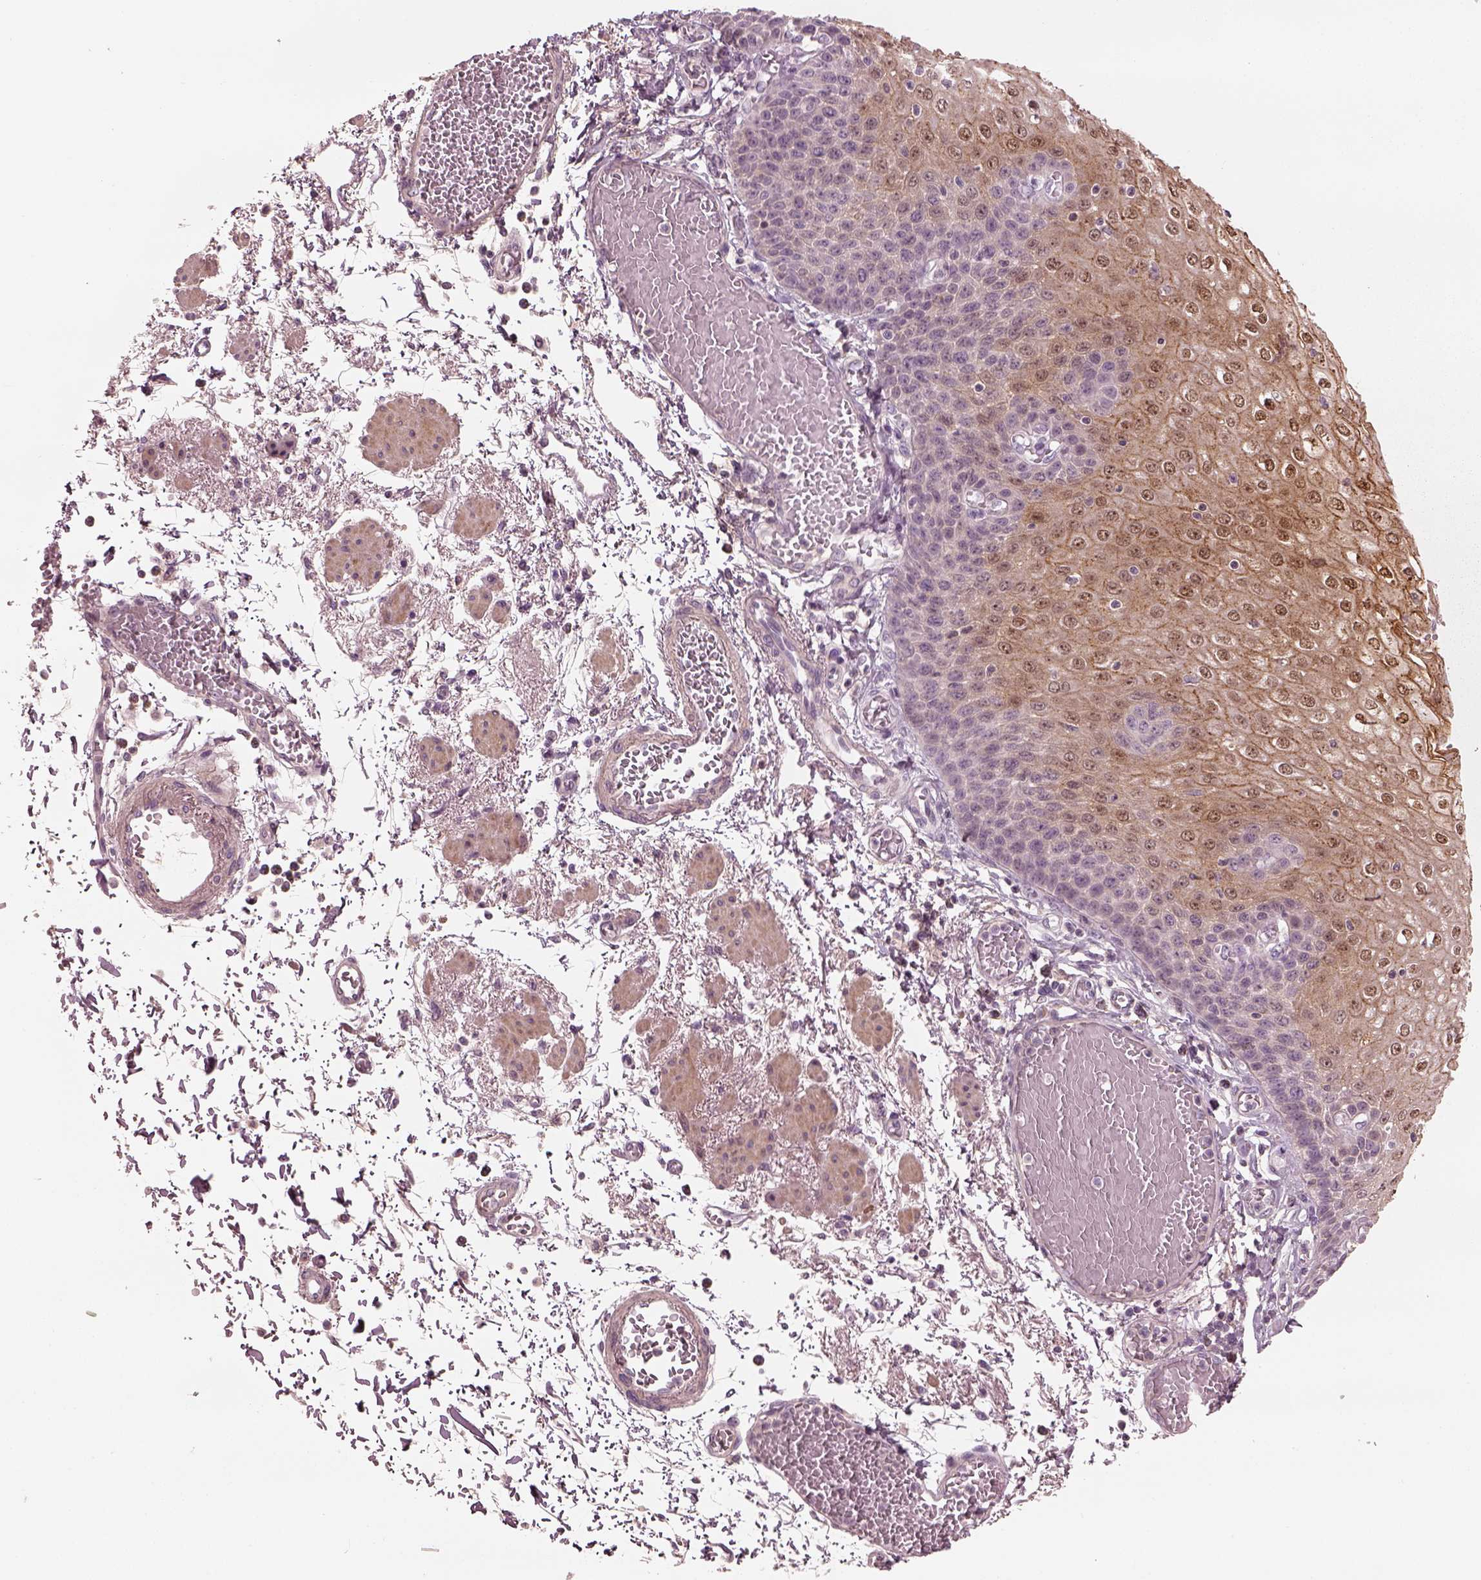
{"staining": {"intensity": "moderate", "quantity": ">75%", "location": "cytoplasmic/membranous,nuclear"}, "tissue": "esophagus", "cell_type": "Squamous epithelial cells", "image_type": "normal", "snomed": [{"axis": "morphology", "description": "Normal tissue, NOS"}, {"axis": "morphology", "description": "Adenocarcinoma, NOS"}, {"axis": "topography", "description": "Esophagus"}], "caption": "Immunohistochemical staining of normal esophagus shows moderate cytoplasmic/membranous,nuclear protein staining in about >75% of squamous epithelial cells. Nuclei are stained in blue.", "gene": "SDCBP2", "patient": {"sex": "male", "age": 81}}